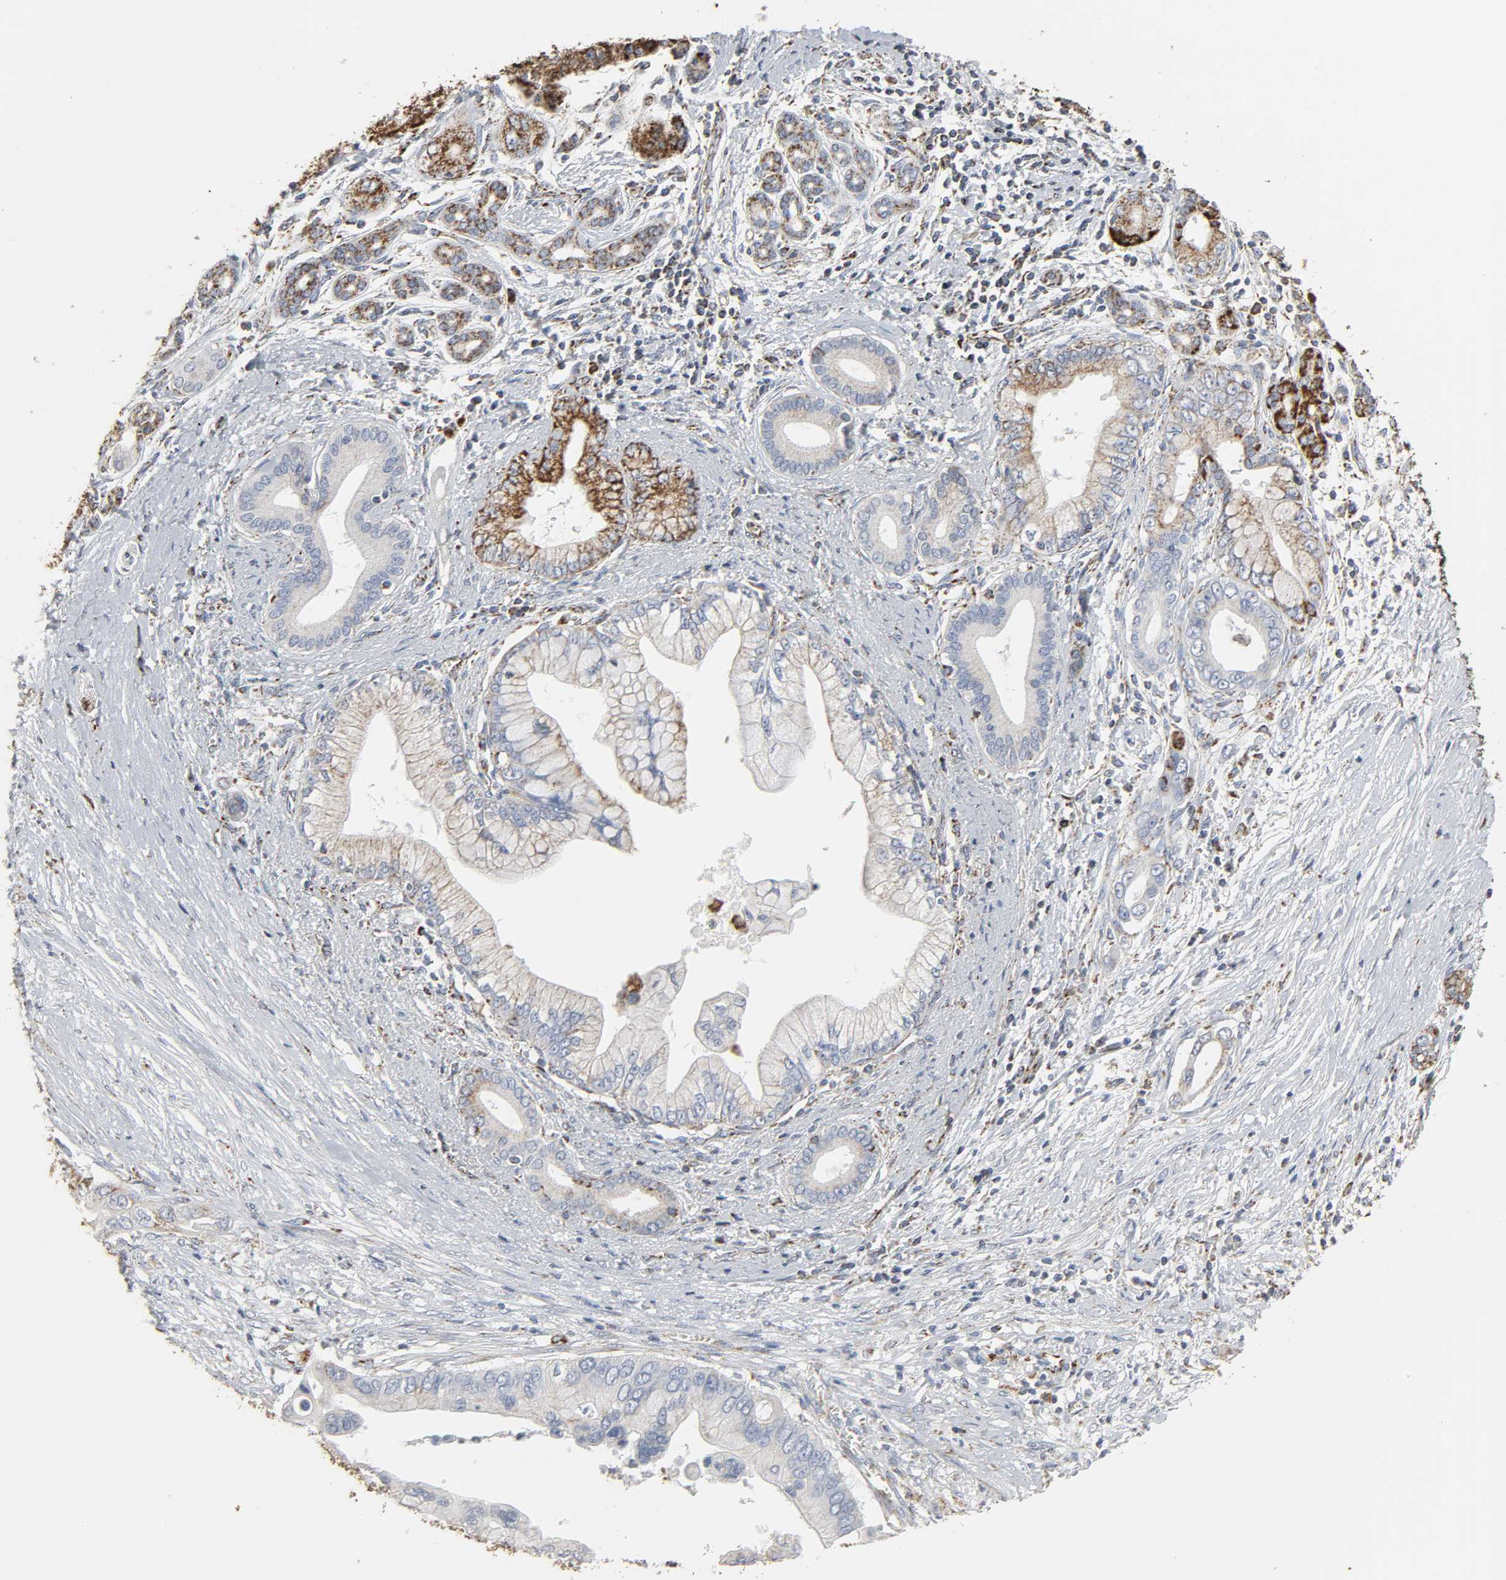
{"staining": {"intensity": "moderate", "quantity": "<25%", "location": "cytoplasmic/membranous"}, "tissue": "pancreatic cancer", "cell_type": "Tumor cells", "image_type": "cancer", "snomed": [{"axis": "morphology", "description": "Adenocarcinoma, NOS"}, {"axis": "topography", "description": "Pancreas"}], "caption": "Moderate cytoplasmic/membranous protein expression is seen in about <25% of tumor cells in pancreatic adenocarcinoma.", "gene": "ACAT1", "patient": {"sex": "male", "age": 59}}